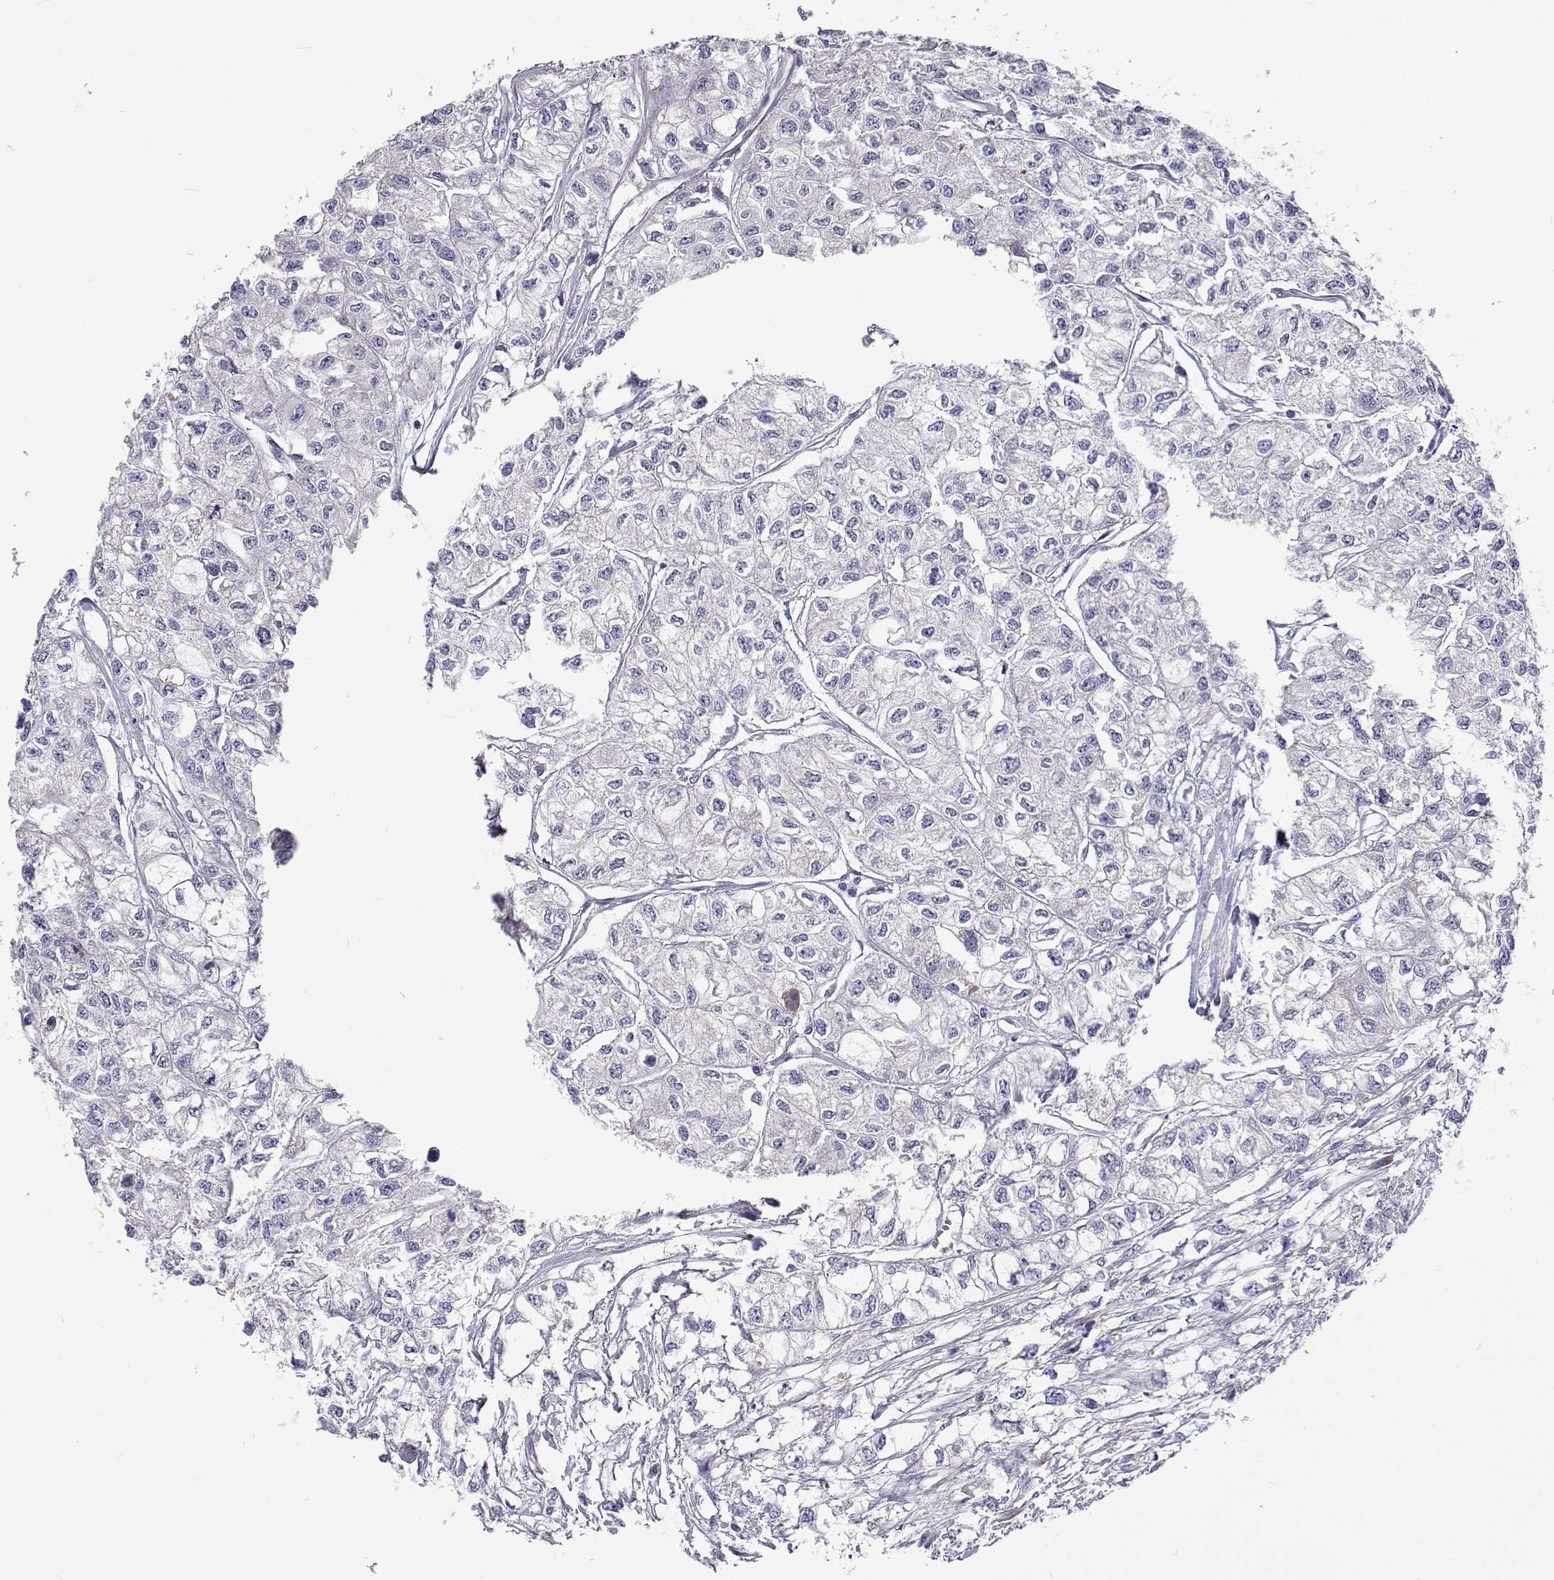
{"staining": {"intensity": "negative", "quantity": "none", "location": "none"}, "tissue": "renal cancer", "cell_type": "Tumor cells", "image_type": "cancer", "snomed": [{"axis": "morphology", "description": "Adenocarcinoma, NOS"}, {"axis": "topography", "description": "Kidney"}], "caption": "Photomicrograph shows no significant protein expression in tumor cells of adenocarcinoma (renal). Brightfield microscopy of immunohistochemistry stained with DAB (3,3'-diaminobenzidine) (brown) and hematoxylin (blue), captured at high magnification.", "gene": "LHFPL7", "patient": {"sex": "male", "age": 56}}